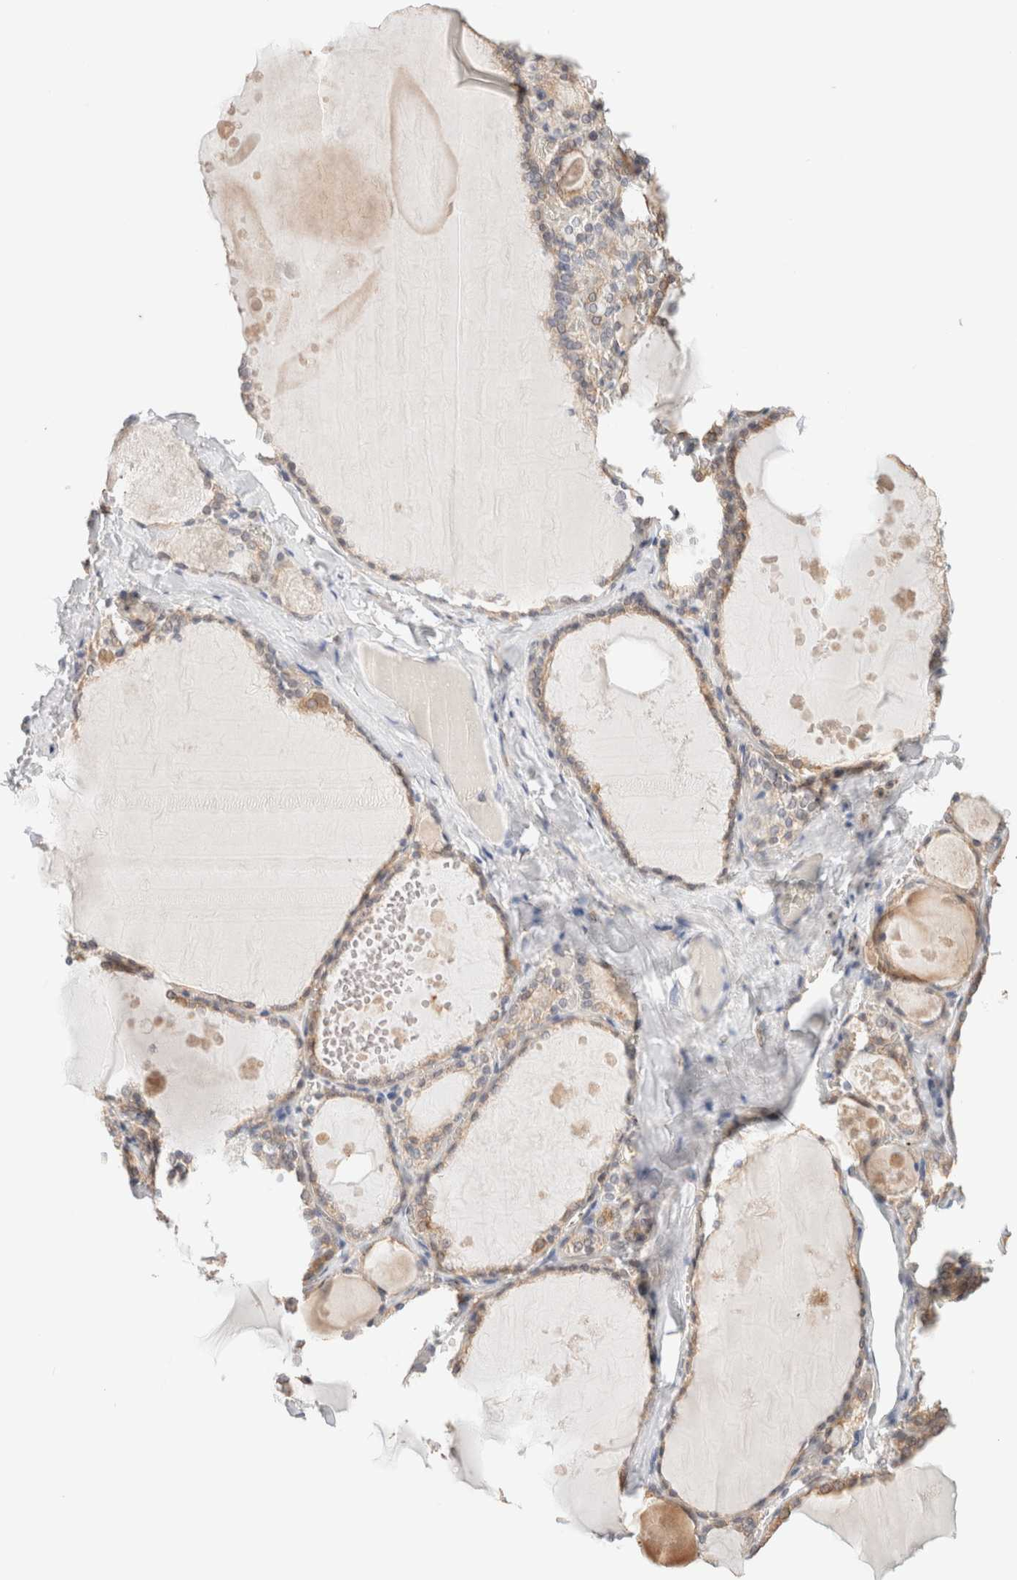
{"staining": {"intensity": "moderate", "quantity": ">75%", "location": "cytoplasmic/membranous"}, "tissue": "thyroid gland", "cell_type": "Glandular cells", "image_type": "normal", "snomed": [{"axis": "morphology", "description": "Normal tissue, NOS"}, {"axis": "topography", "description": "Thyroid gland"}], "caption": "The histopathology image shows immunohistochemical staining of normal thyroid gland. There is moderate cytoplasmic/membranous staining is identified in approximately >75% of glandular cells.", "gene": "RRP15", "patient": {"sex": "male", "age": 56}}